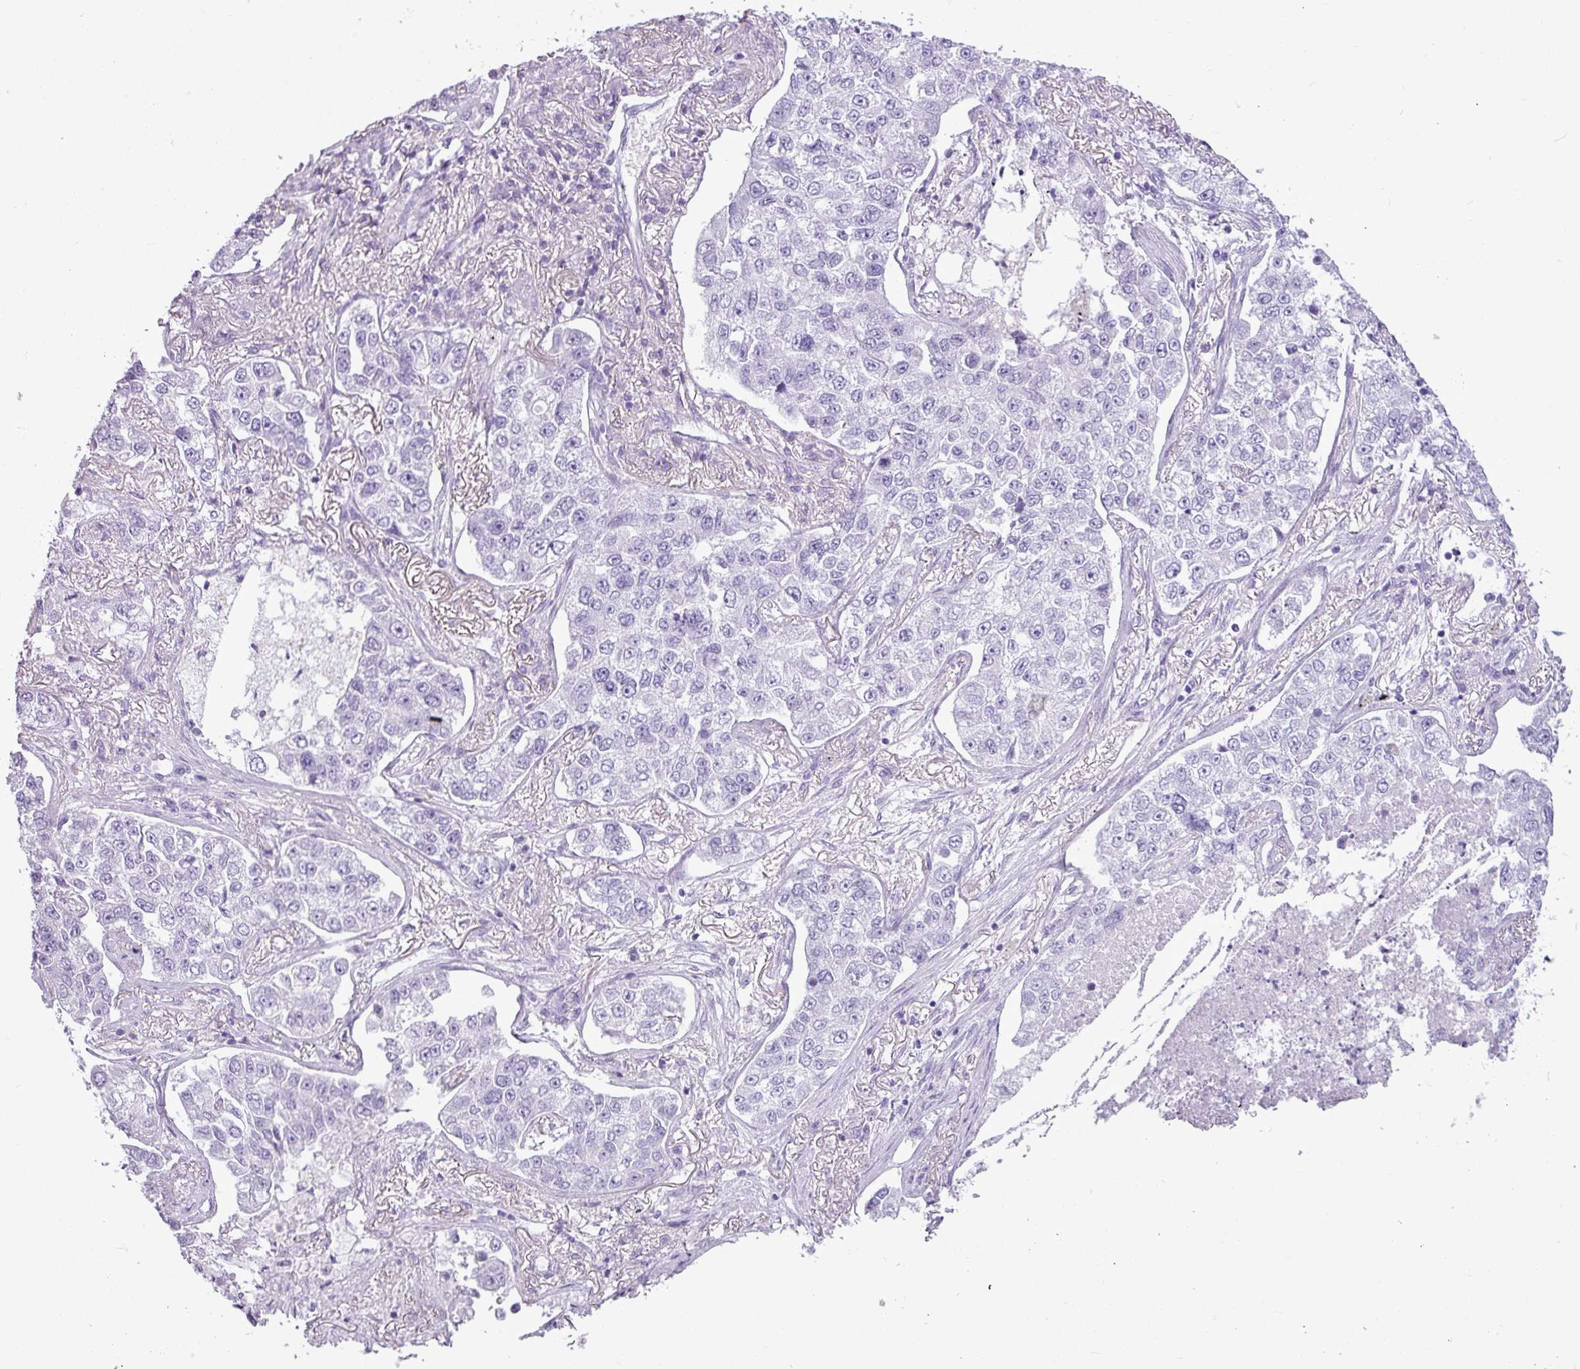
{"staining": {"intensity": "negative", "quantity": "none", "location": "none"}, "tissue": "lung cancer", "cell_type": "Tumor cells", "image_type": "cancer", "snomed": [{"axis": "morphology", "description": "Adenocarcinoma, NOS"}, {"axis": "topography", "description": "Lung"}], "caption": "DAB (3,3'-diaminobenzidine) immunohistochemical staining of lung cancer demonstrates no significant positivity in tumor cells.", "gene": "AMY1B", "patient": {"sex": "male", "age": 49}}